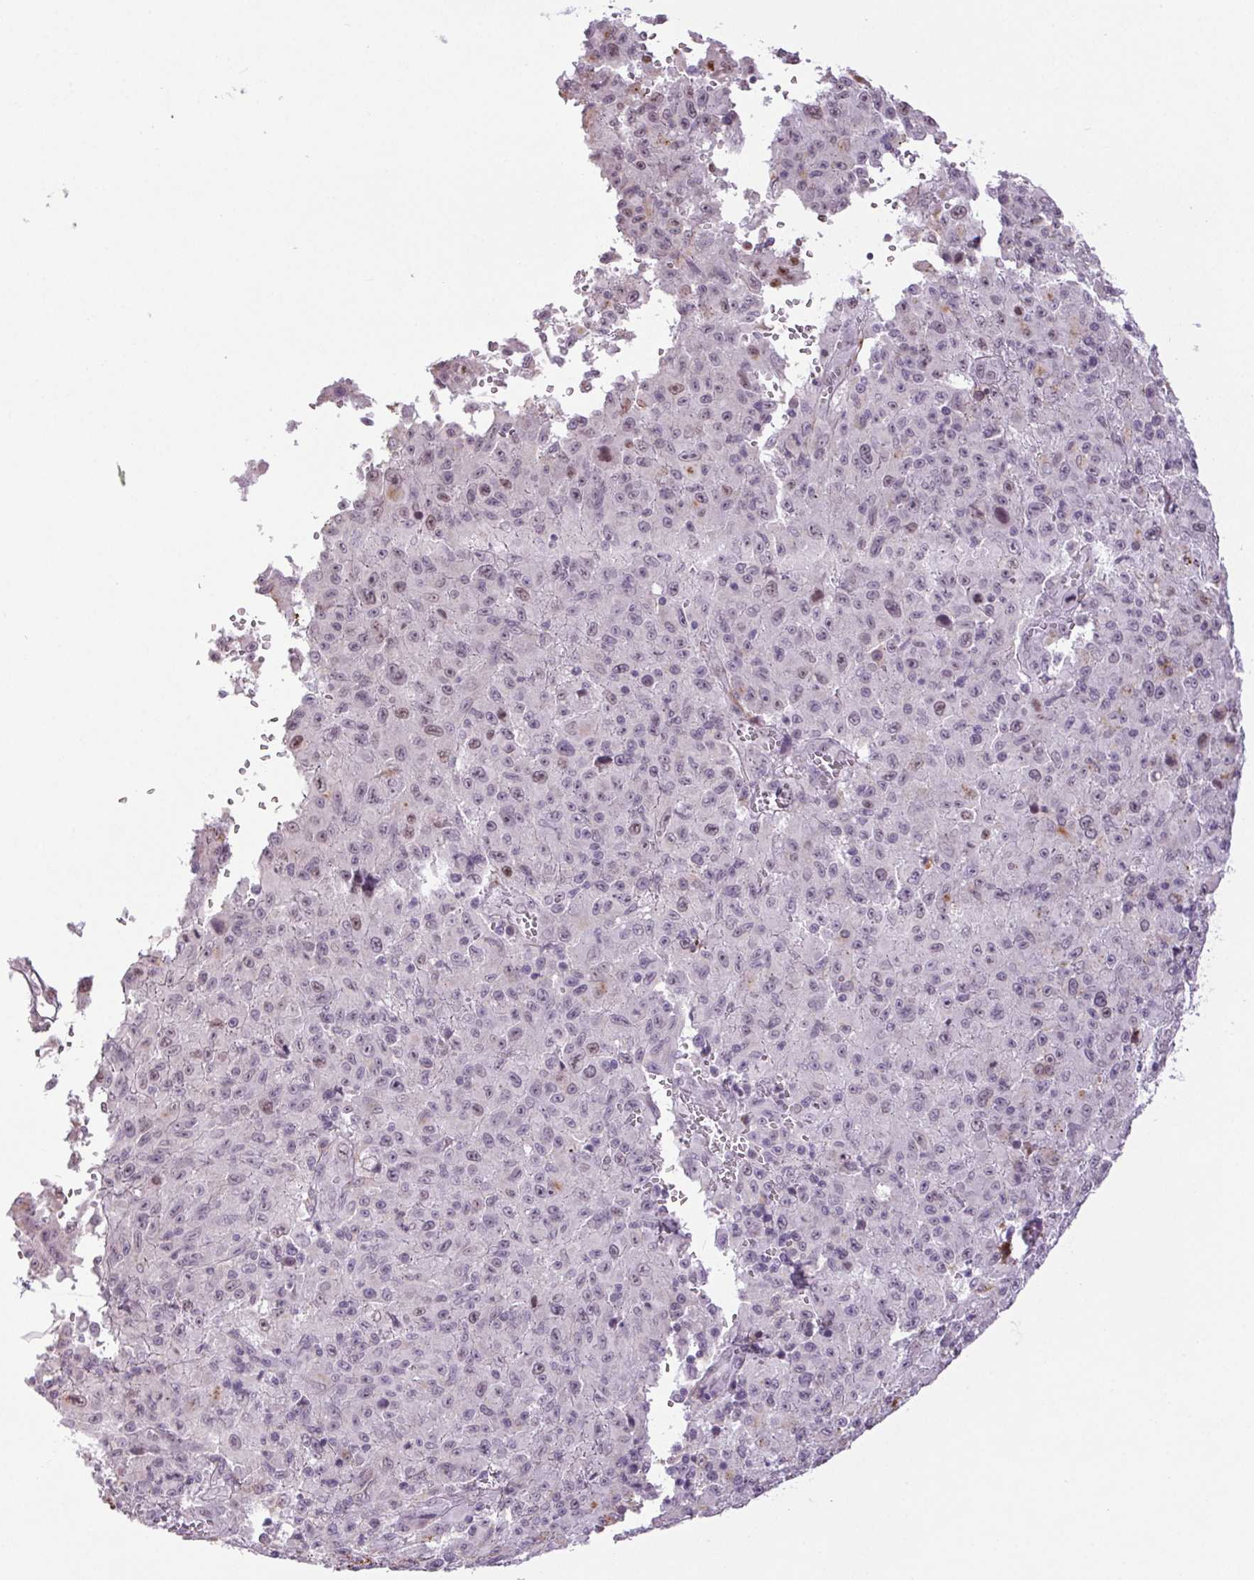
{"staining": {"intensity": "negative", "quantity": "none", "location": "none"}, "tissue": "melanoma", "cell_type": "Tumor cells", "image_type": "cancer", "snomed": [{"axis": "morphology", "description": "Malignant melanoma, NOS"}, {"axis": "topography", "description": "Skin"}], "caption": "Tumor cells are negative for brown protein staining in malignant melanoma.", "gene": "SMIM6", "patient": {"sex": "male", "age": 46}}